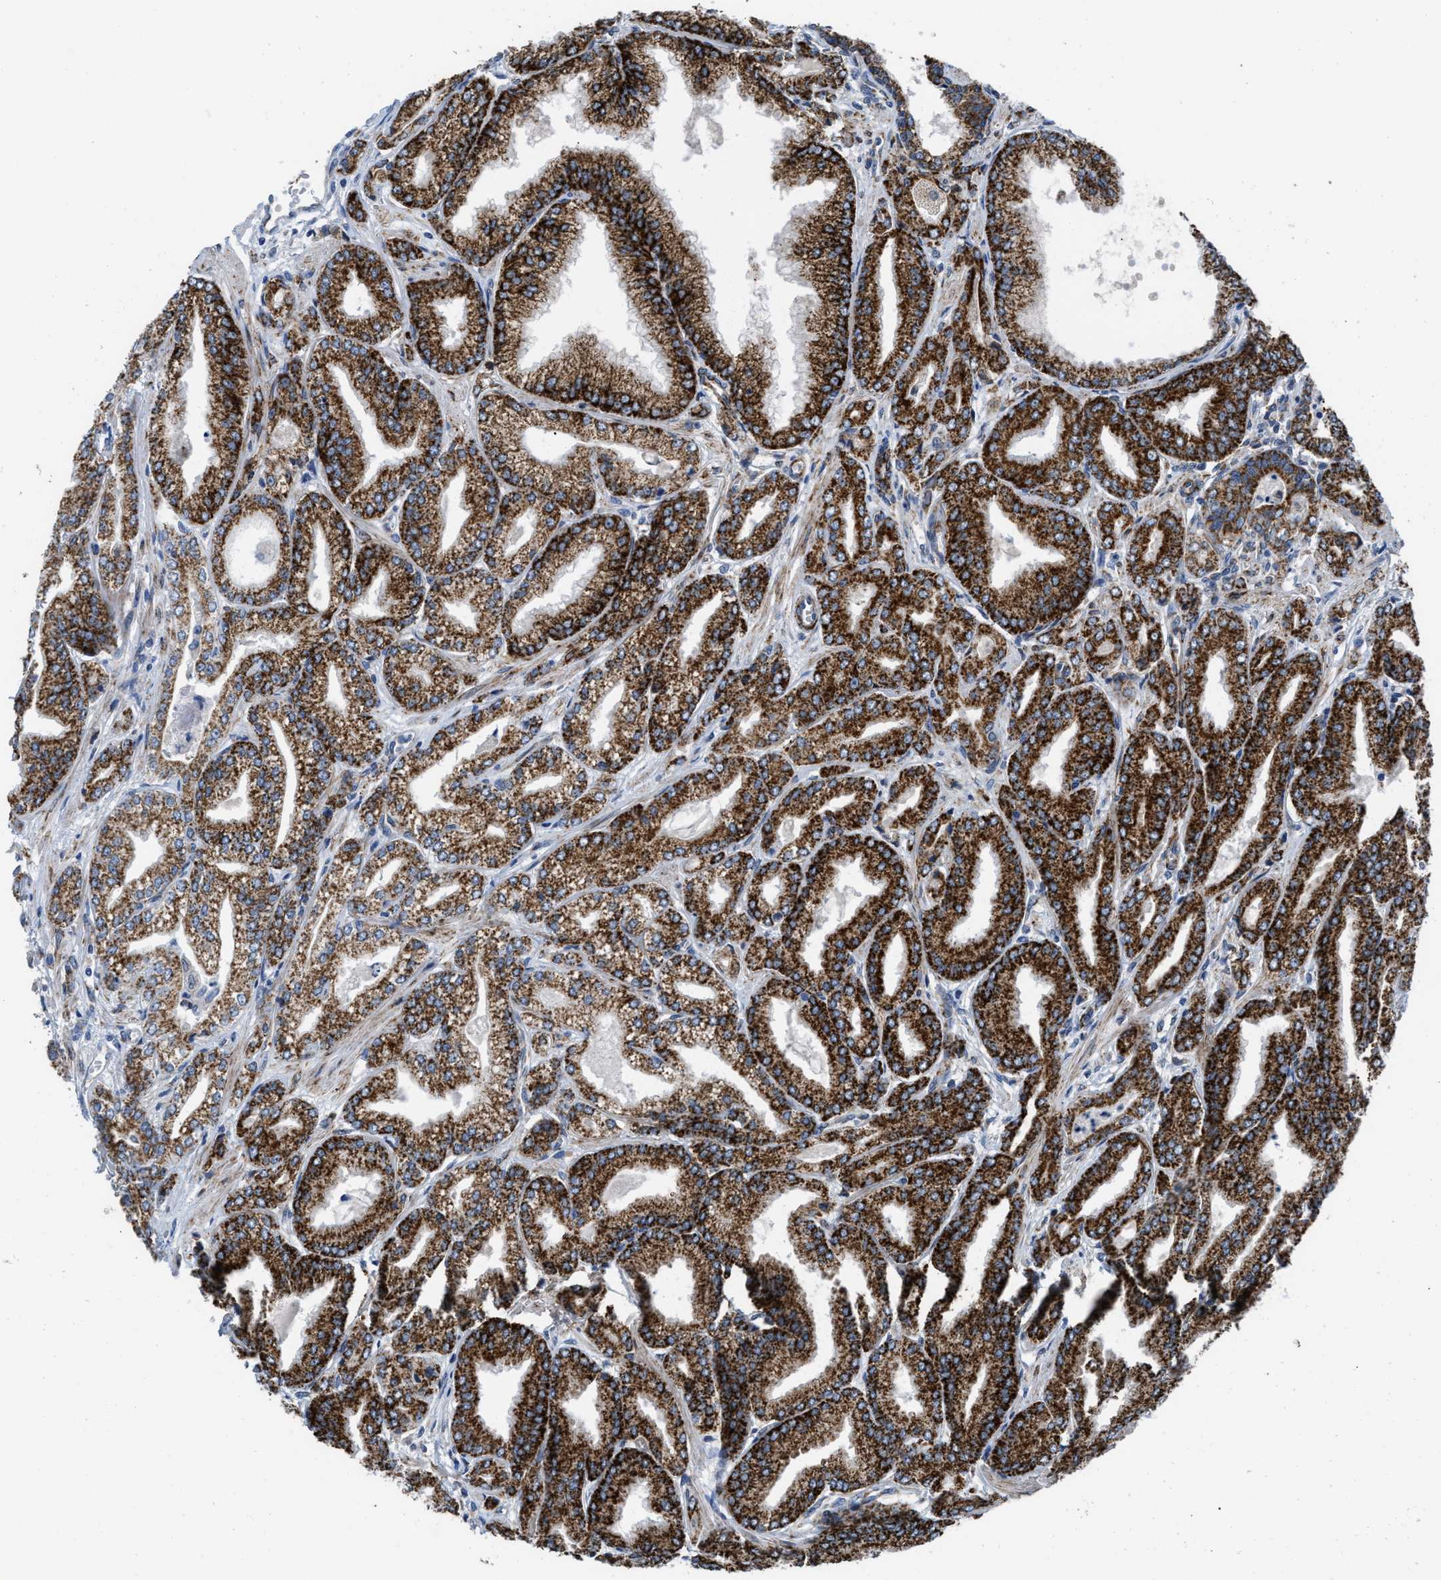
{"staining": {"intensity": "strong", "quantity": ">75%", "location": "cytoplasmic/membranous"}, "tissue": "prostate cancer", "cell_type": "Tumor cells", "image_type": "cancer", "snomed": [{"axis": "morphology", "description": "Adenocarcinoma, Low grade"}, {"axis": "topography", "description": "Prostate"}], "caption": "A high-resolution photomicrograph shows IHC staining of prostate low-grade adenocarcinoma, which demonstrates strong cytoplasmic/membranous staining in about >75% of tumor cells.", "gene": "AKAP1", "patient": {"sex": "male", "age": 52}}